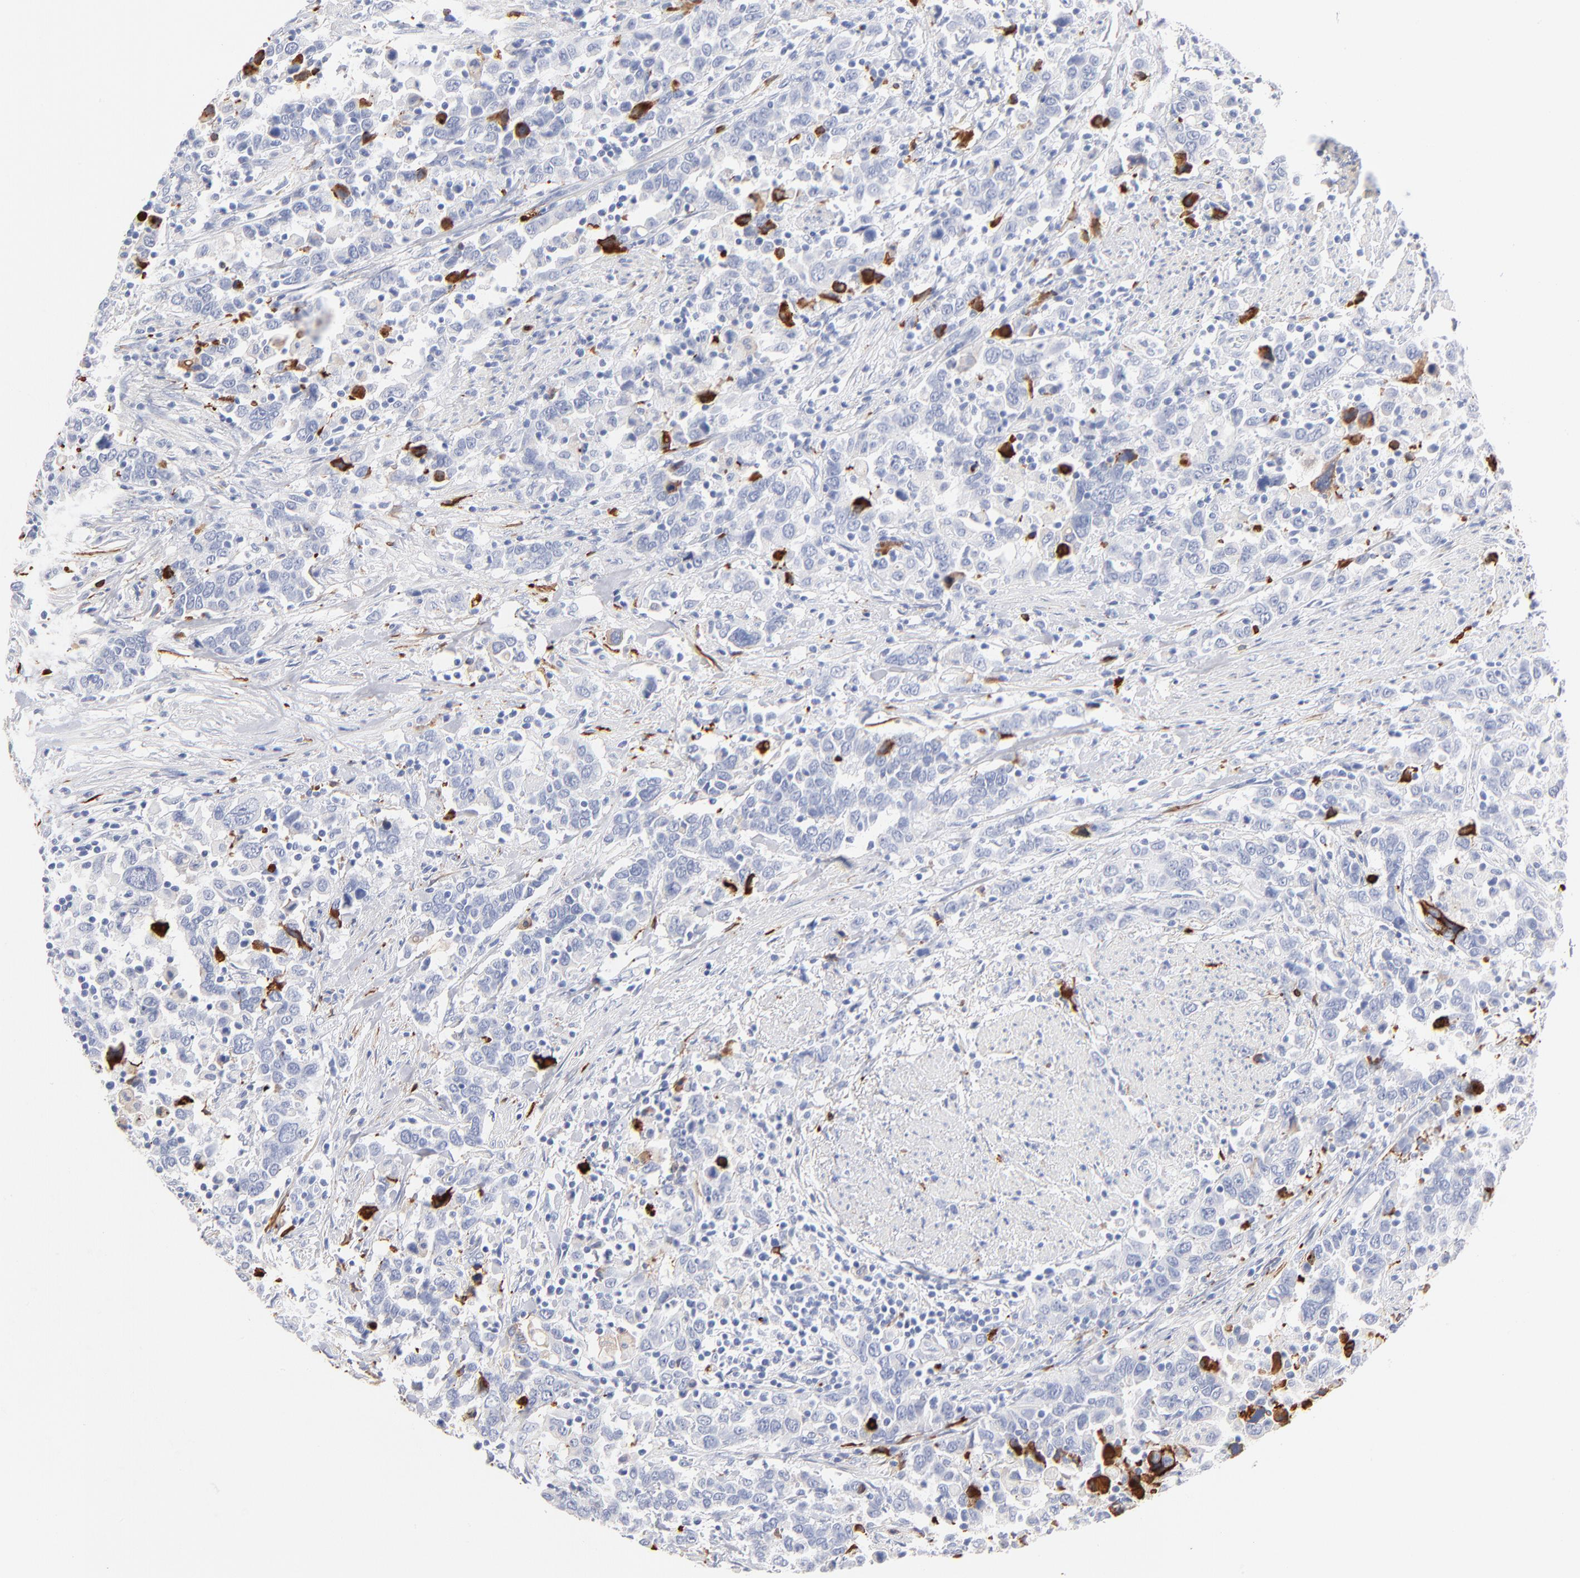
{"staining": {"intensity": "negative", "quantity": "none", "location": "none"}, "tissue": "urothelial cancer", "cell_type": "Tumor cells", "image_type": "cancer", "snomed": [{"axis": "morphology", "description": "Urothelial carcinoma, High grade"}, {"axis": "topography", "description": "Urinary bladder"}], "caption": "The histopathology image displays no staining of tumor cells in high-grade urothelial carcinoma. The staining is performed using DAB (3,3'-diaminobenzidine) brown chromogen with nuclei counter-stained in using hematoxylin.", "gene": "APOH", "patient": {"sex": "male", "age": 61}}